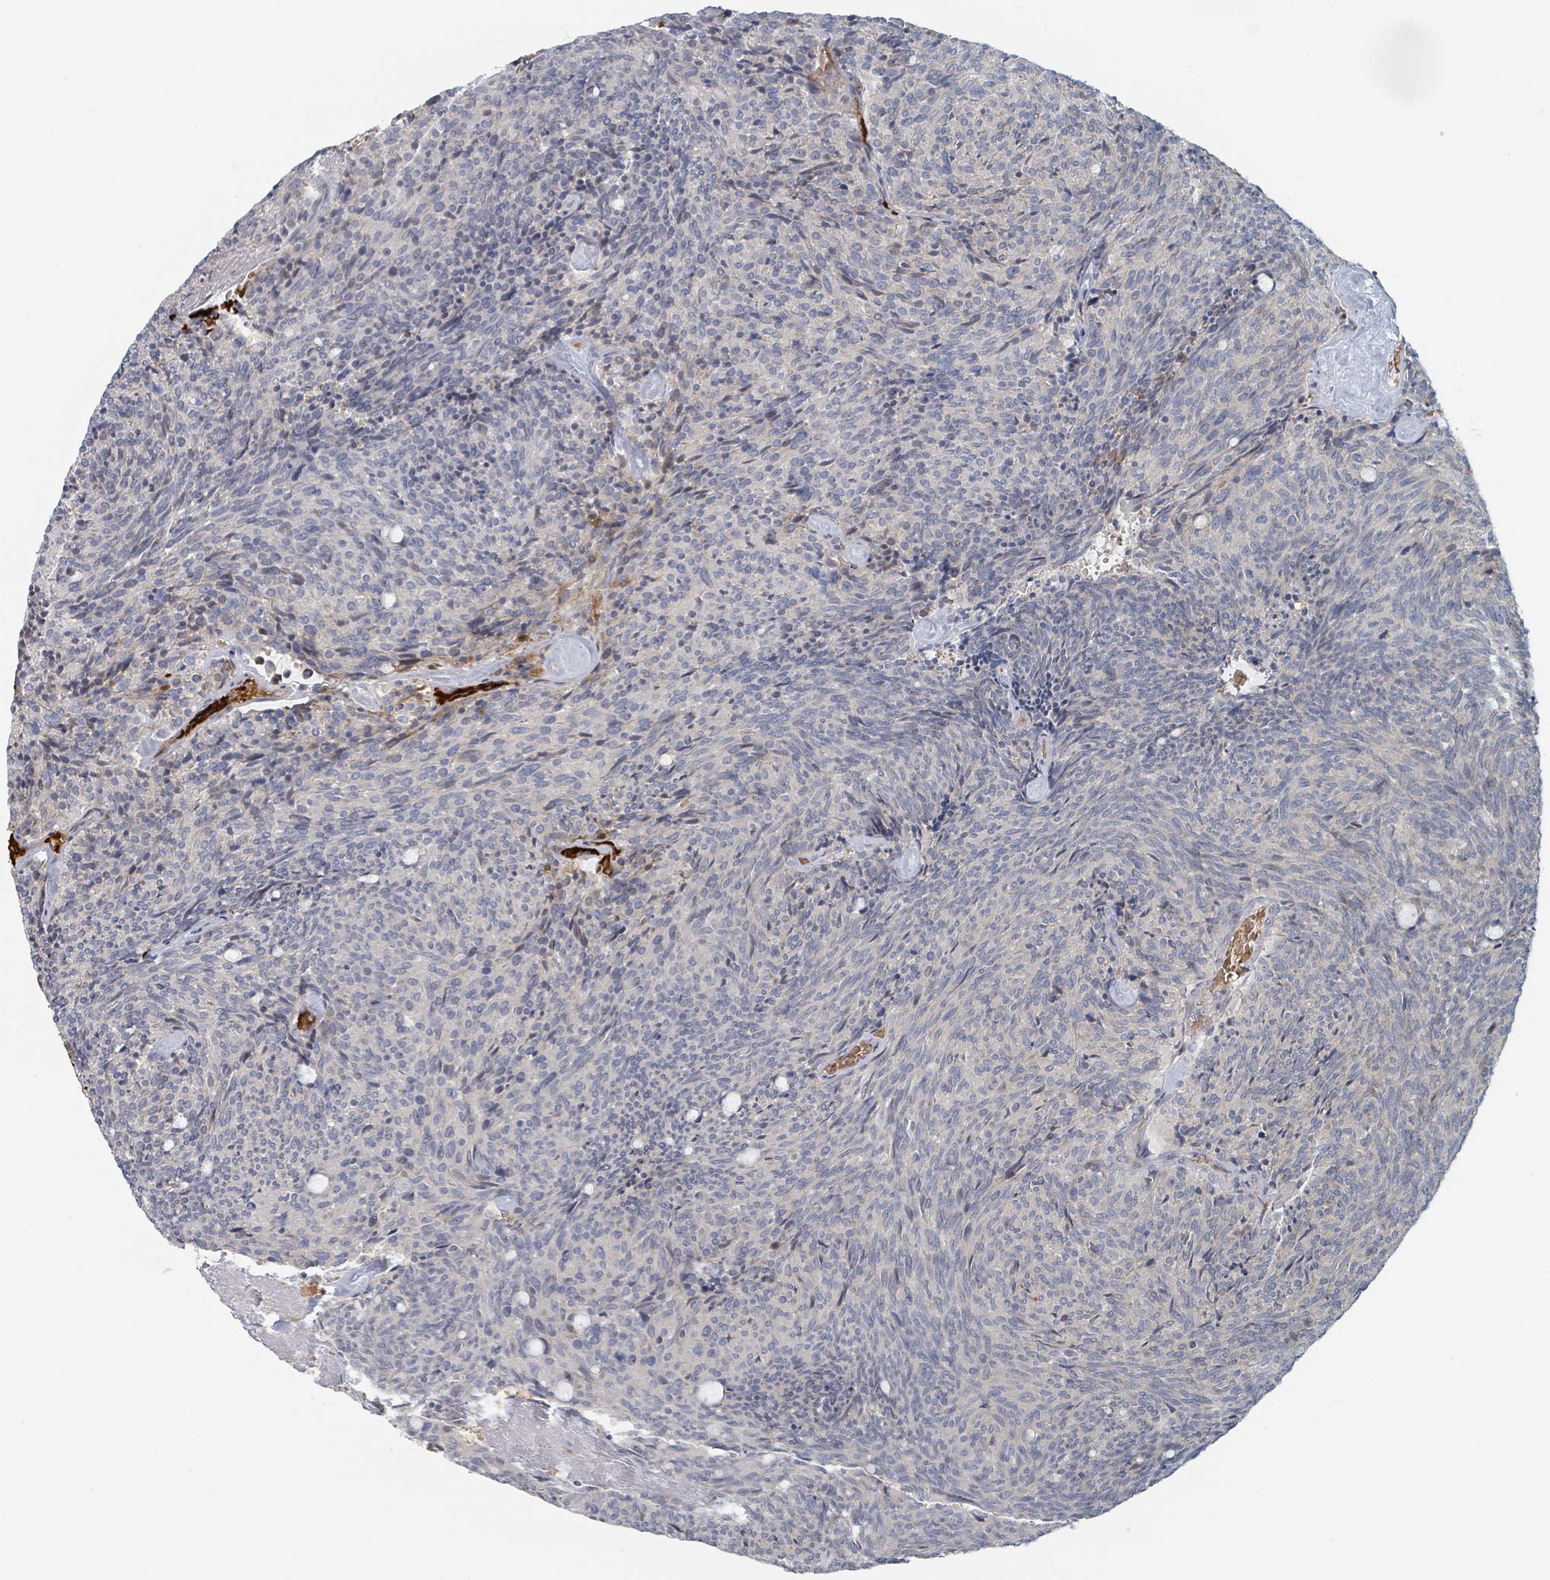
{"staining": {"intensity": "negative", "quantity": "none", "location": "none"}, "tissue": "carcinoid", "cell_type": "Tumor cells", "image_type": "cancer", "snomed": [{"axis": "morphology", "description": "Carcinoid, malignant, NOS"}, {"axis": "topography", "description": "Pancreas"}], "caption": "The histopathology image displays no staining of tumor cells in carcinoid (malignant).", "gene": "TRPC4AP", "patient": {"sex": "female", "age": 54}}